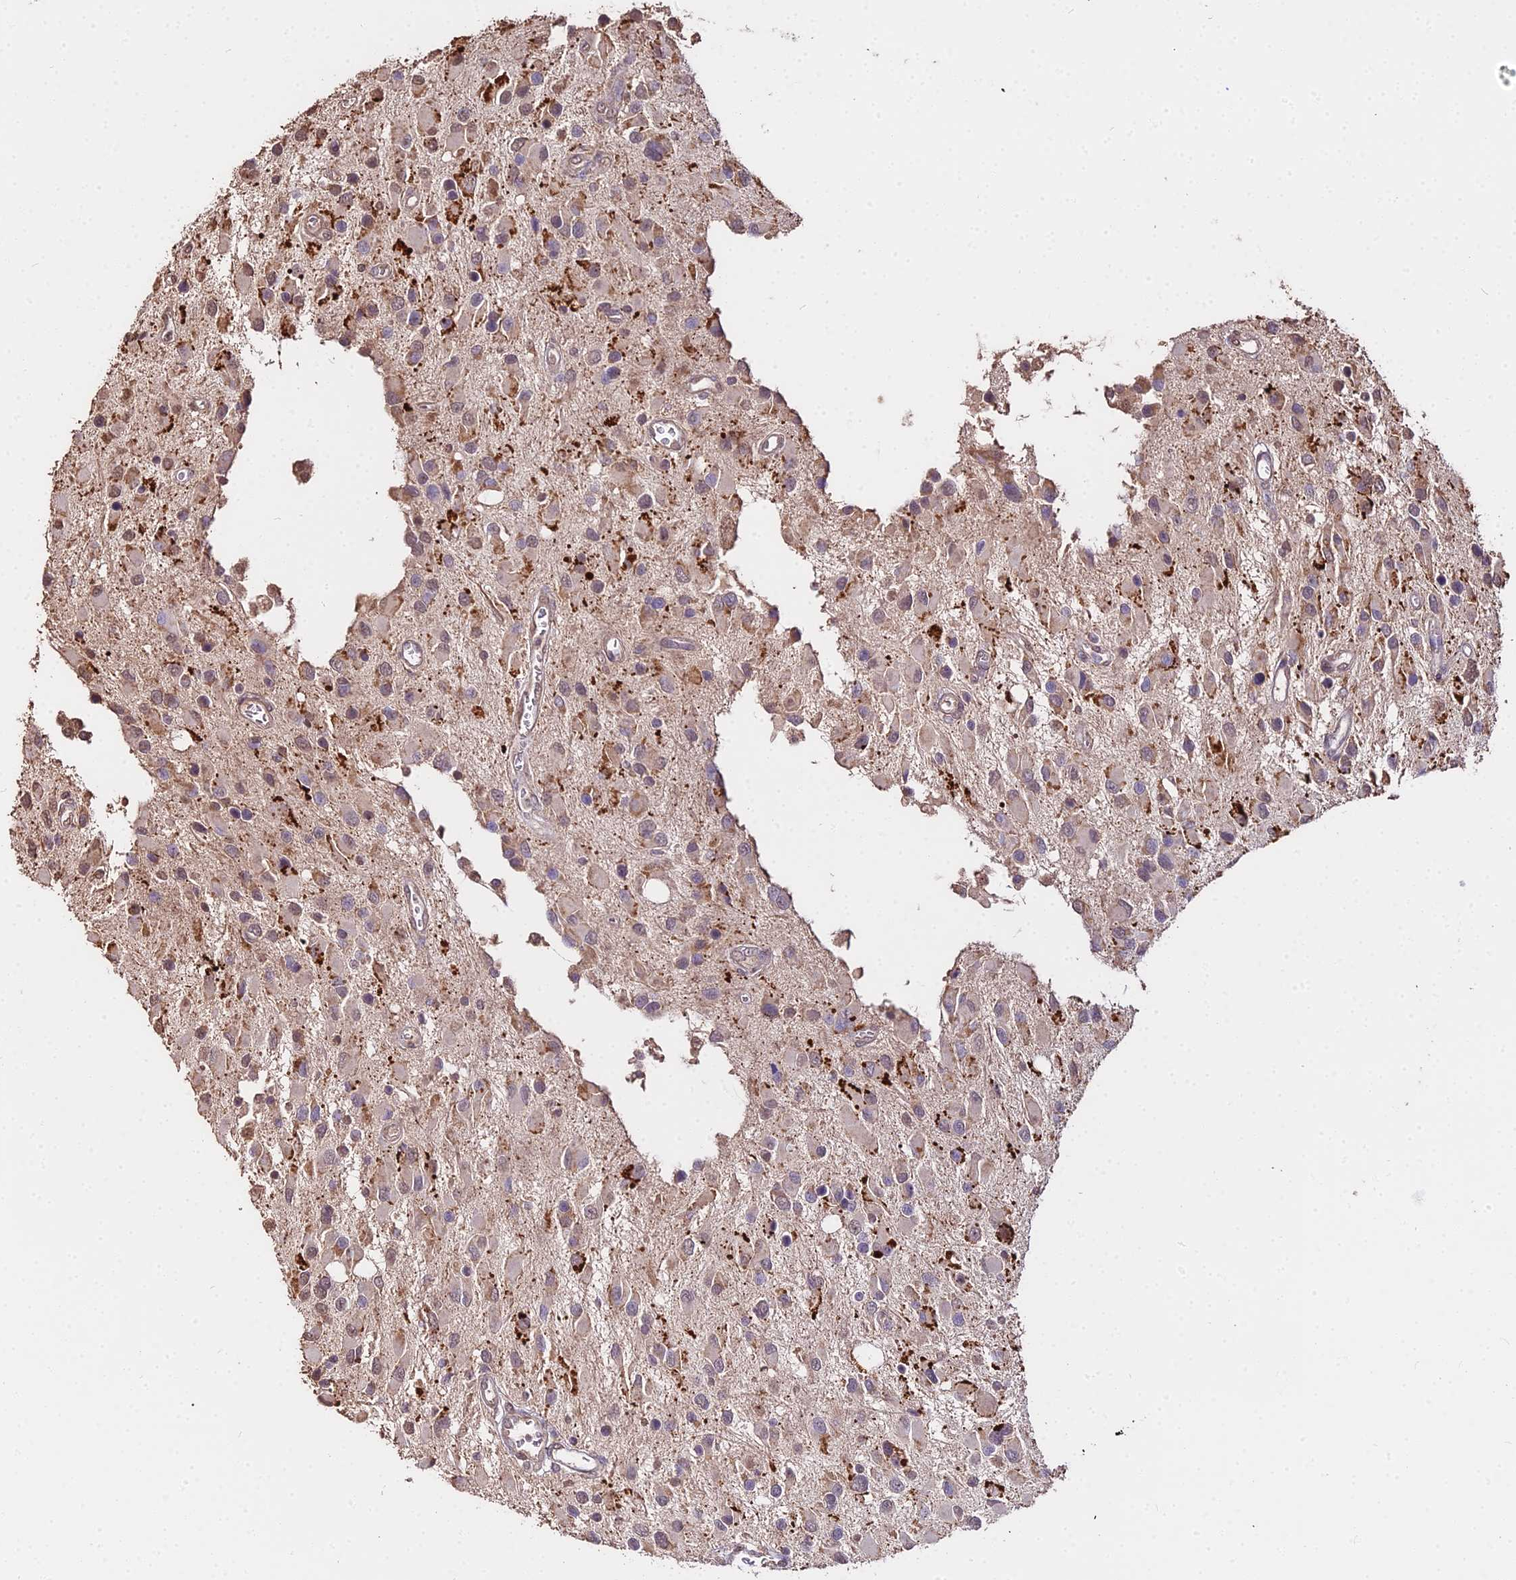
{"staining": {"intensity": "weak", "quantity": "<25%", "location": "cytoplasmic/membranous,nuclear"}, "tissue": "glioma", "cell_type": "Tumor cells", "image_type": "cancer", "snomed": [{"axis": "morphology", "description": "Glioma, malignant, High grade"}, {"axis": "topography", "description": "Brain"}], "caption": "There is no significant positivity in tumor cells of malignant high-grade glioma. (DAB immunohistochemistry visualized using brightfield microscopy, high magnification).", "gene": "METTL13", "patient": {"sex": "male", "age": 53}}